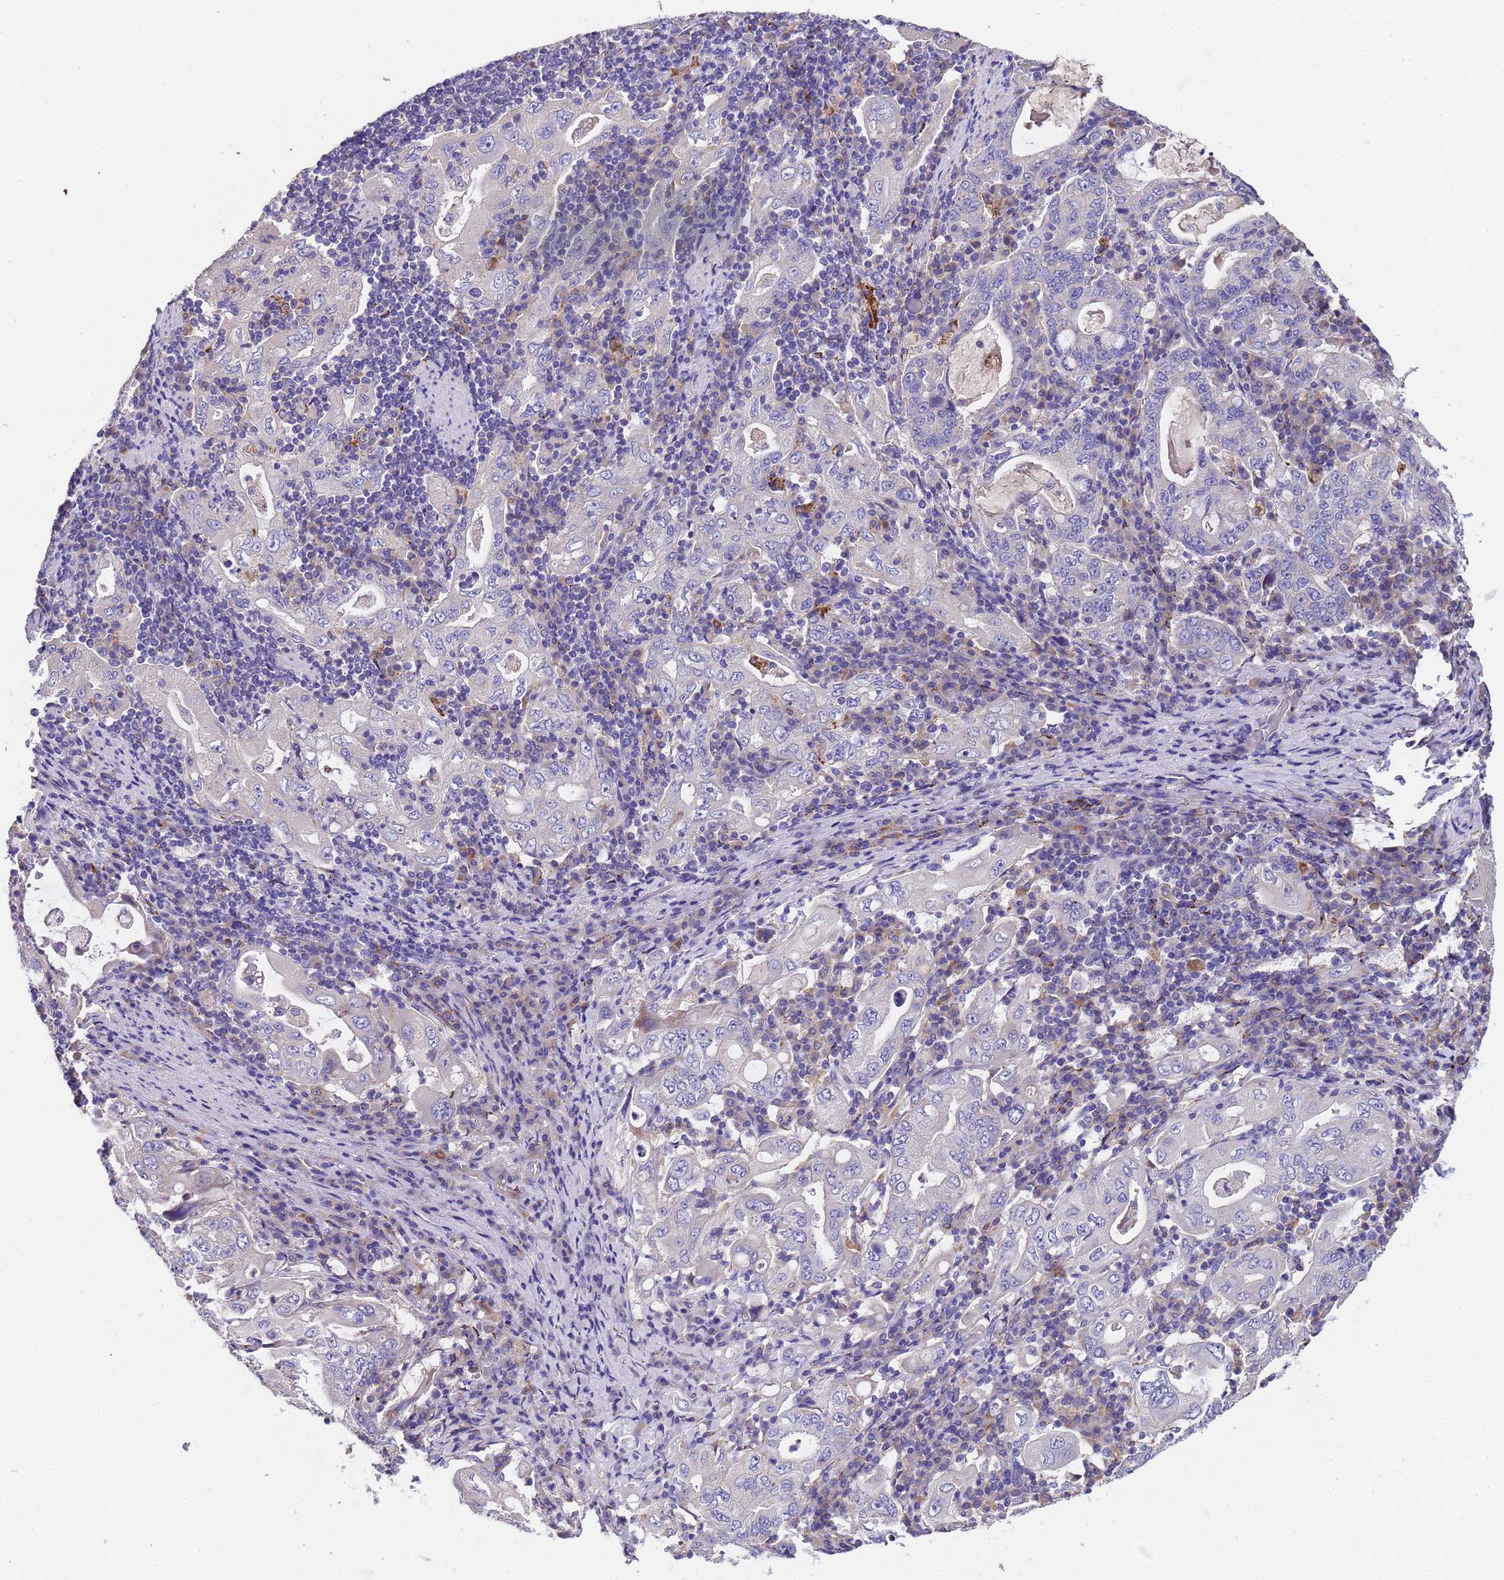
{"staining": {"intensity": "negative", "quantity": "none", "location": "none"}, "tissue": "stomach cancer", "cell_type": "Tumor cells", "image_type": "cancer", "snomed": [{"axis": "morphology", "description": "Normal tissue, NOS"}, {"axis": "morphology", "description": "Adenocarcinoma, NOS"}, {"axis": "topography", "description": "Esophagus"}, {"axis": "topography", "description": "Stomach, upper"}, {"axis": "topography", "description": "Peripheral nerve tissue"}], "caption": "Human stomach cancer (adenocarcinoma) stained for a protein using immunohistochemistry displays no expression in tumor cells.", "gene": "SLC24A3", "patient": {"sex": "male", "age": 62}}